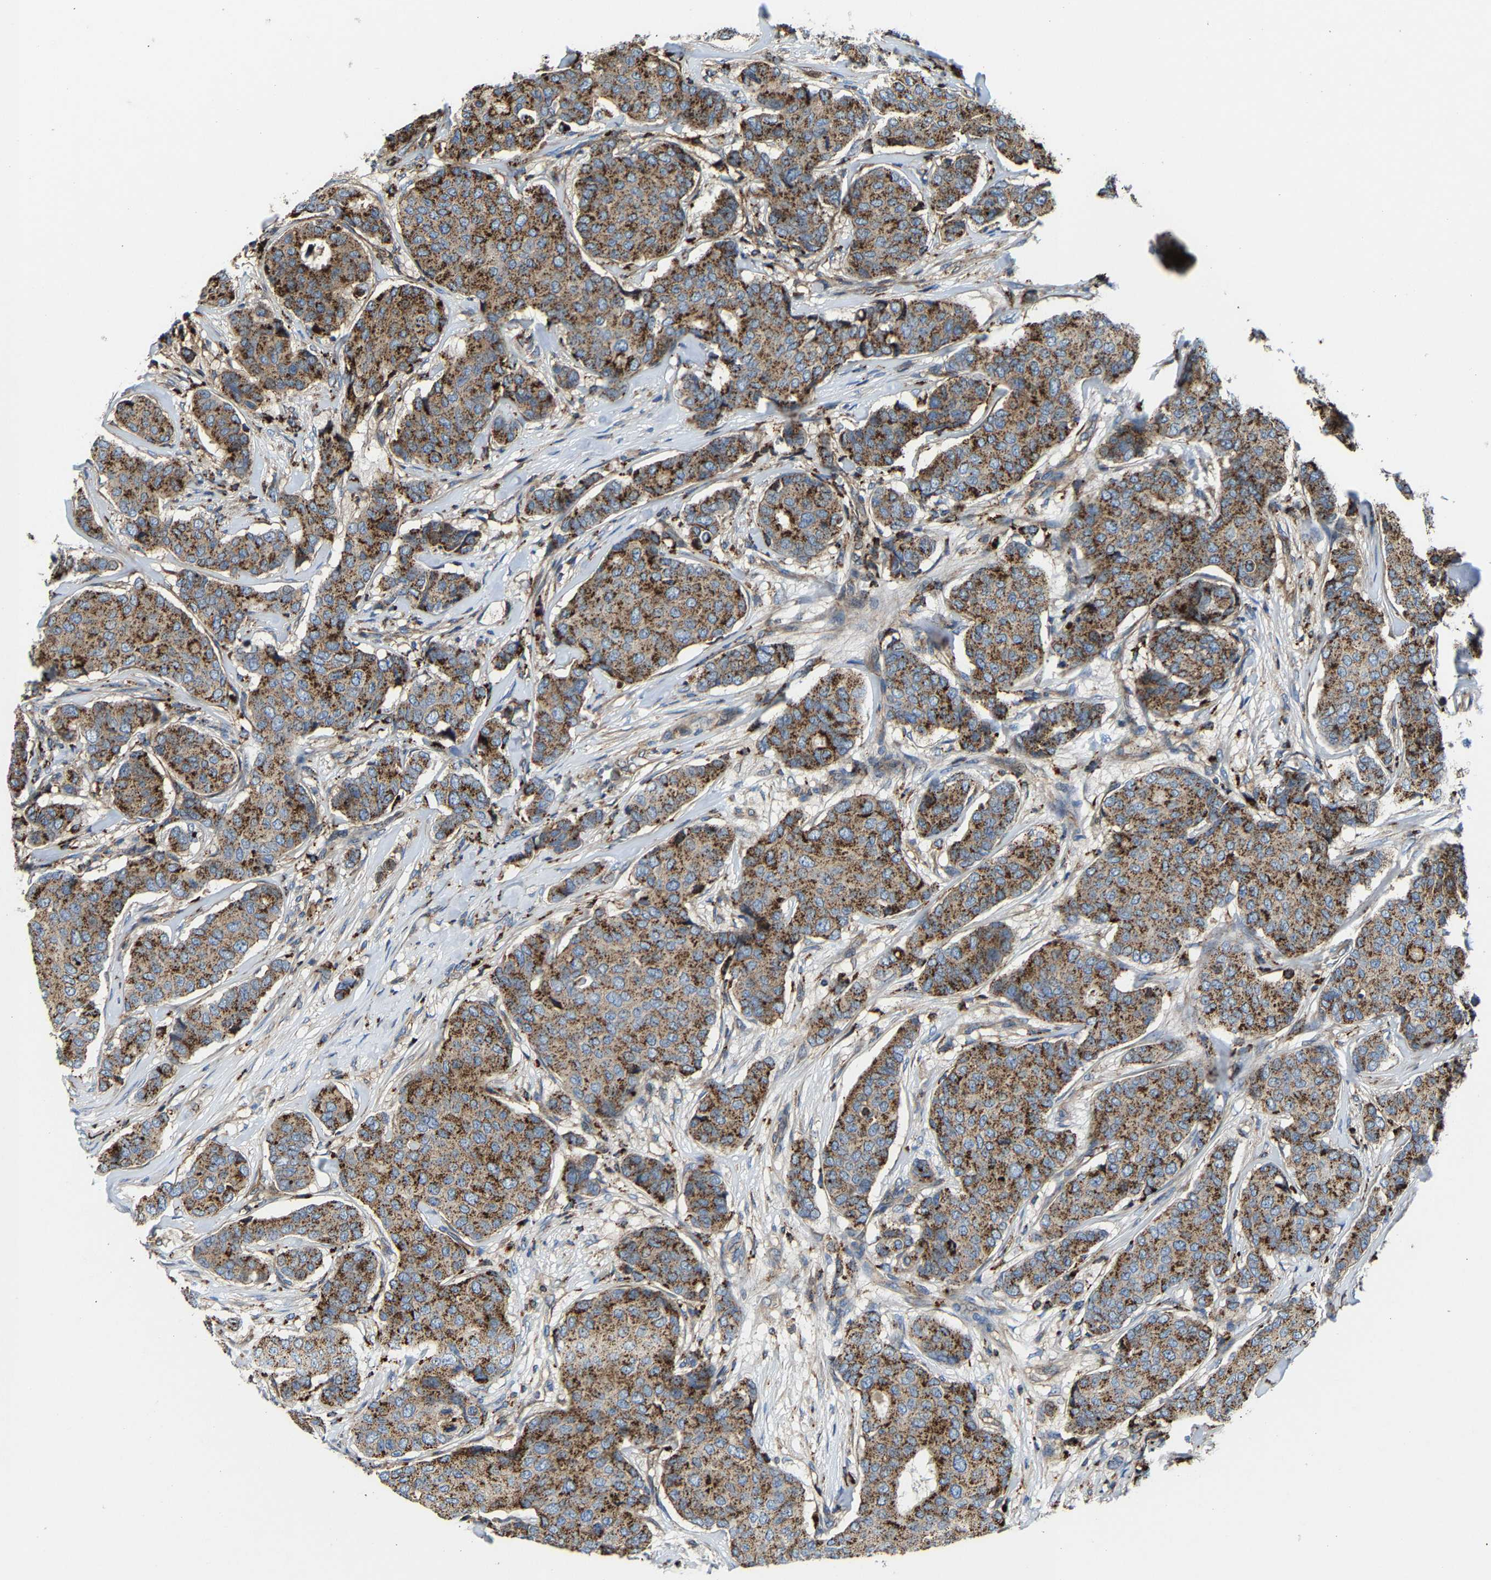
{"staining": {"intensity": "moderate", "quantity": ">75%", "location": "cytoplasmic/membranous"}, "tissue": "breast cancer", "cell_type": "Tumor cells", "image_type": "cancer", "snomed": [{"axis": "morphology", "description": "Duct carcinoma"}, {"axis": "topography", "description": "Breast"}], "caption": "Breast cancer tissue demonstrates moderate cytoplasmic/membranous staining in approximately >75% of tumor cells, visualized by immunohistochemistry.", "gene": "DPP7", "patient": {"sex": "female", "age": 75}}